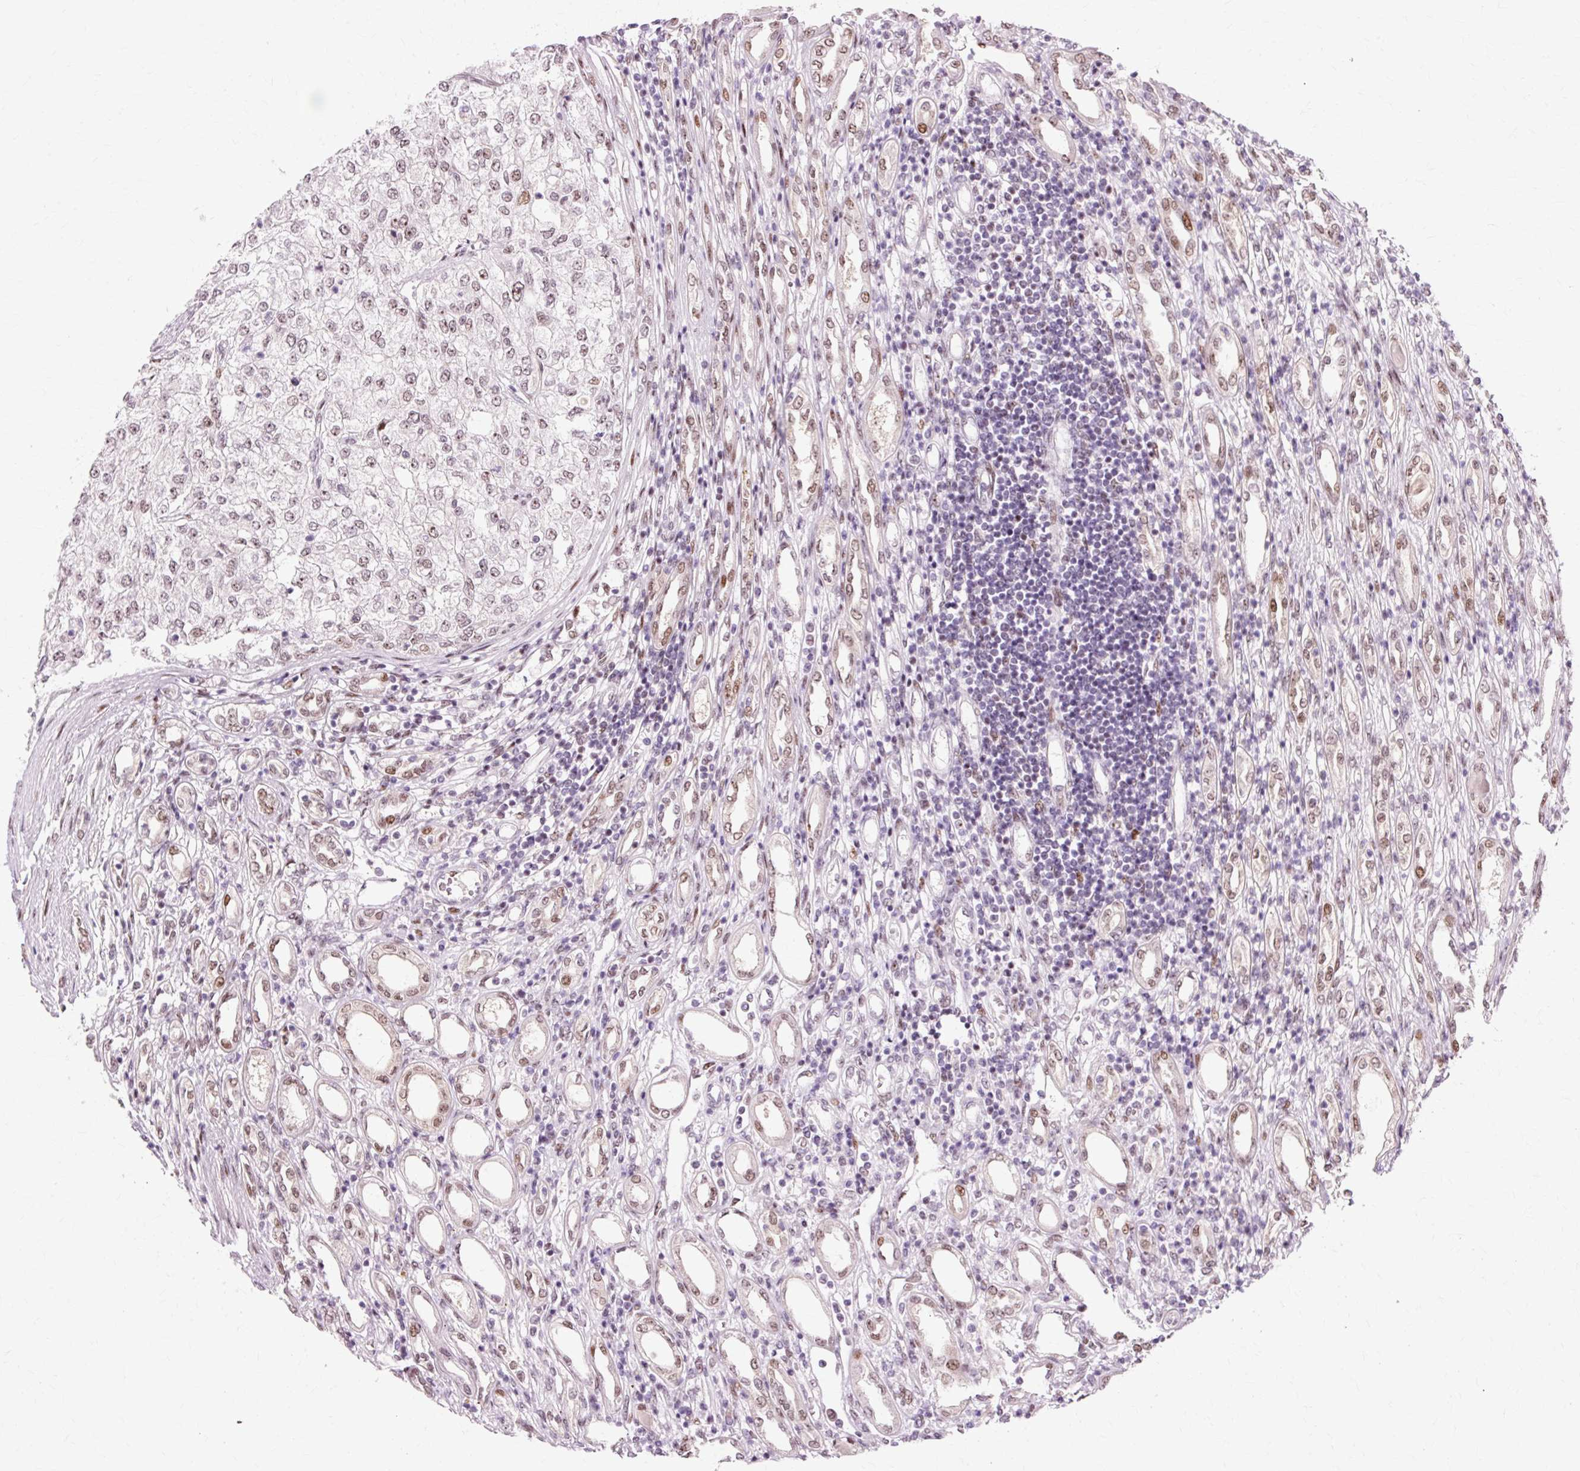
{"staining": {"intensity": "weak", "quantity": ">75%", "location": "nuclear"}, "tissue": "renal cancer", "cell_type": "Tumor cells", "image_type": "cancer", "snomed": [{"axis": "morphology", "description": "Adenocarcinoma, NOS"}, {"axis": "topography", "description": "Kidney"}], "caption": "A brown stain shows weak nuclear staining of a protein in renal cancer tumor cells.", "gene": "MACROD2", "patient": {"sex": "female", "age": 54}}